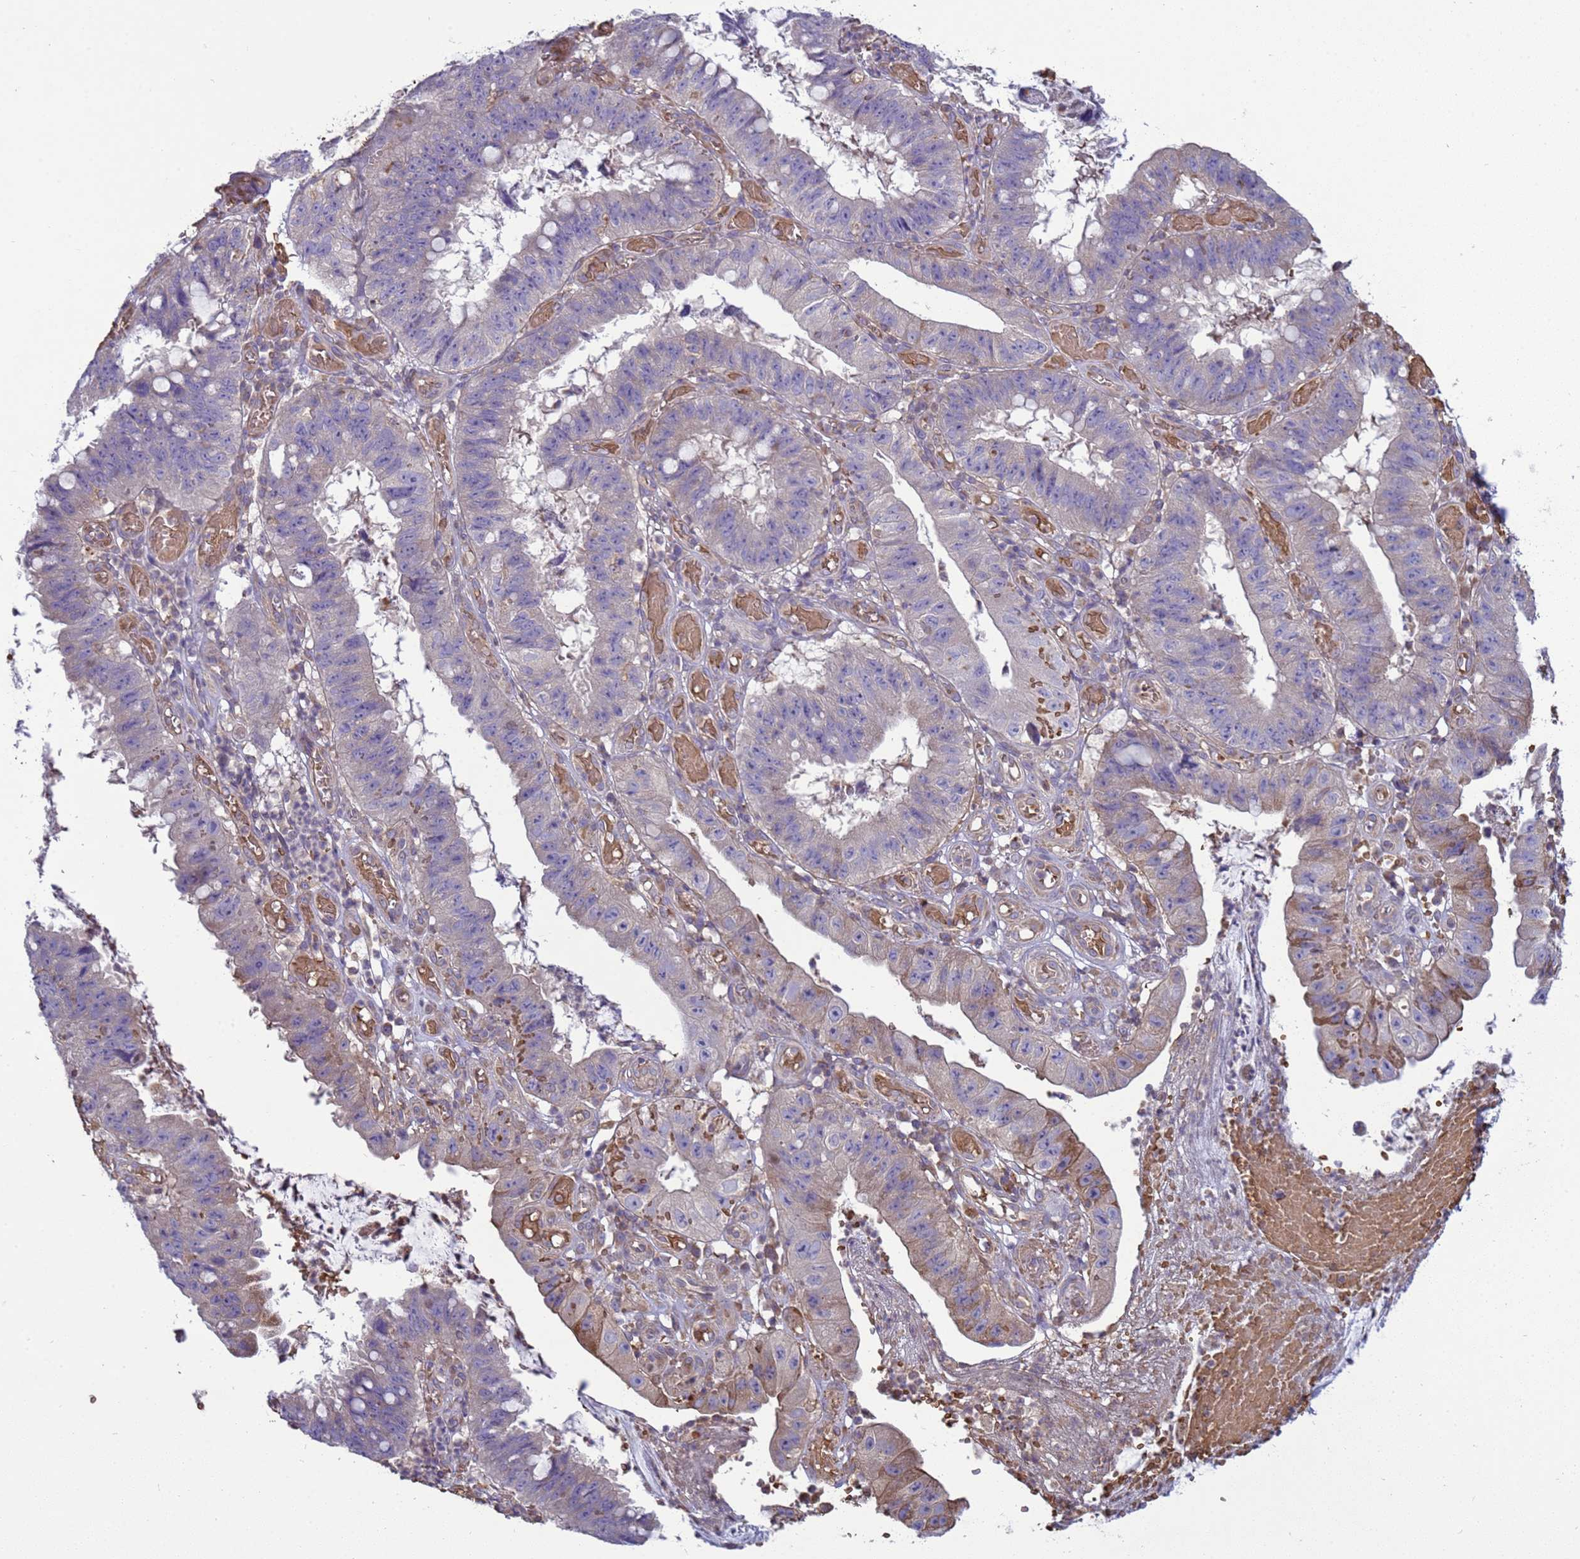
{"staining": {"intensity": "moderate", "quantity": "<25%", "location": "cytoplasmic/membranous"}, "tissue": "stomach cancer", "cell_type": "Tumor cells", "image_type": "cancer", "snomed": [{"axis": "morphology", "description": "Adenocarcinoma, NOS"}, {"axis": "topography", "description": "Stomach"}], "caption": "Stomach cancer stained with a protein marker displays moderate staining in tumor cells.", "gene": "SGIP1", "patient": {"sex": "male", "age": 59}}